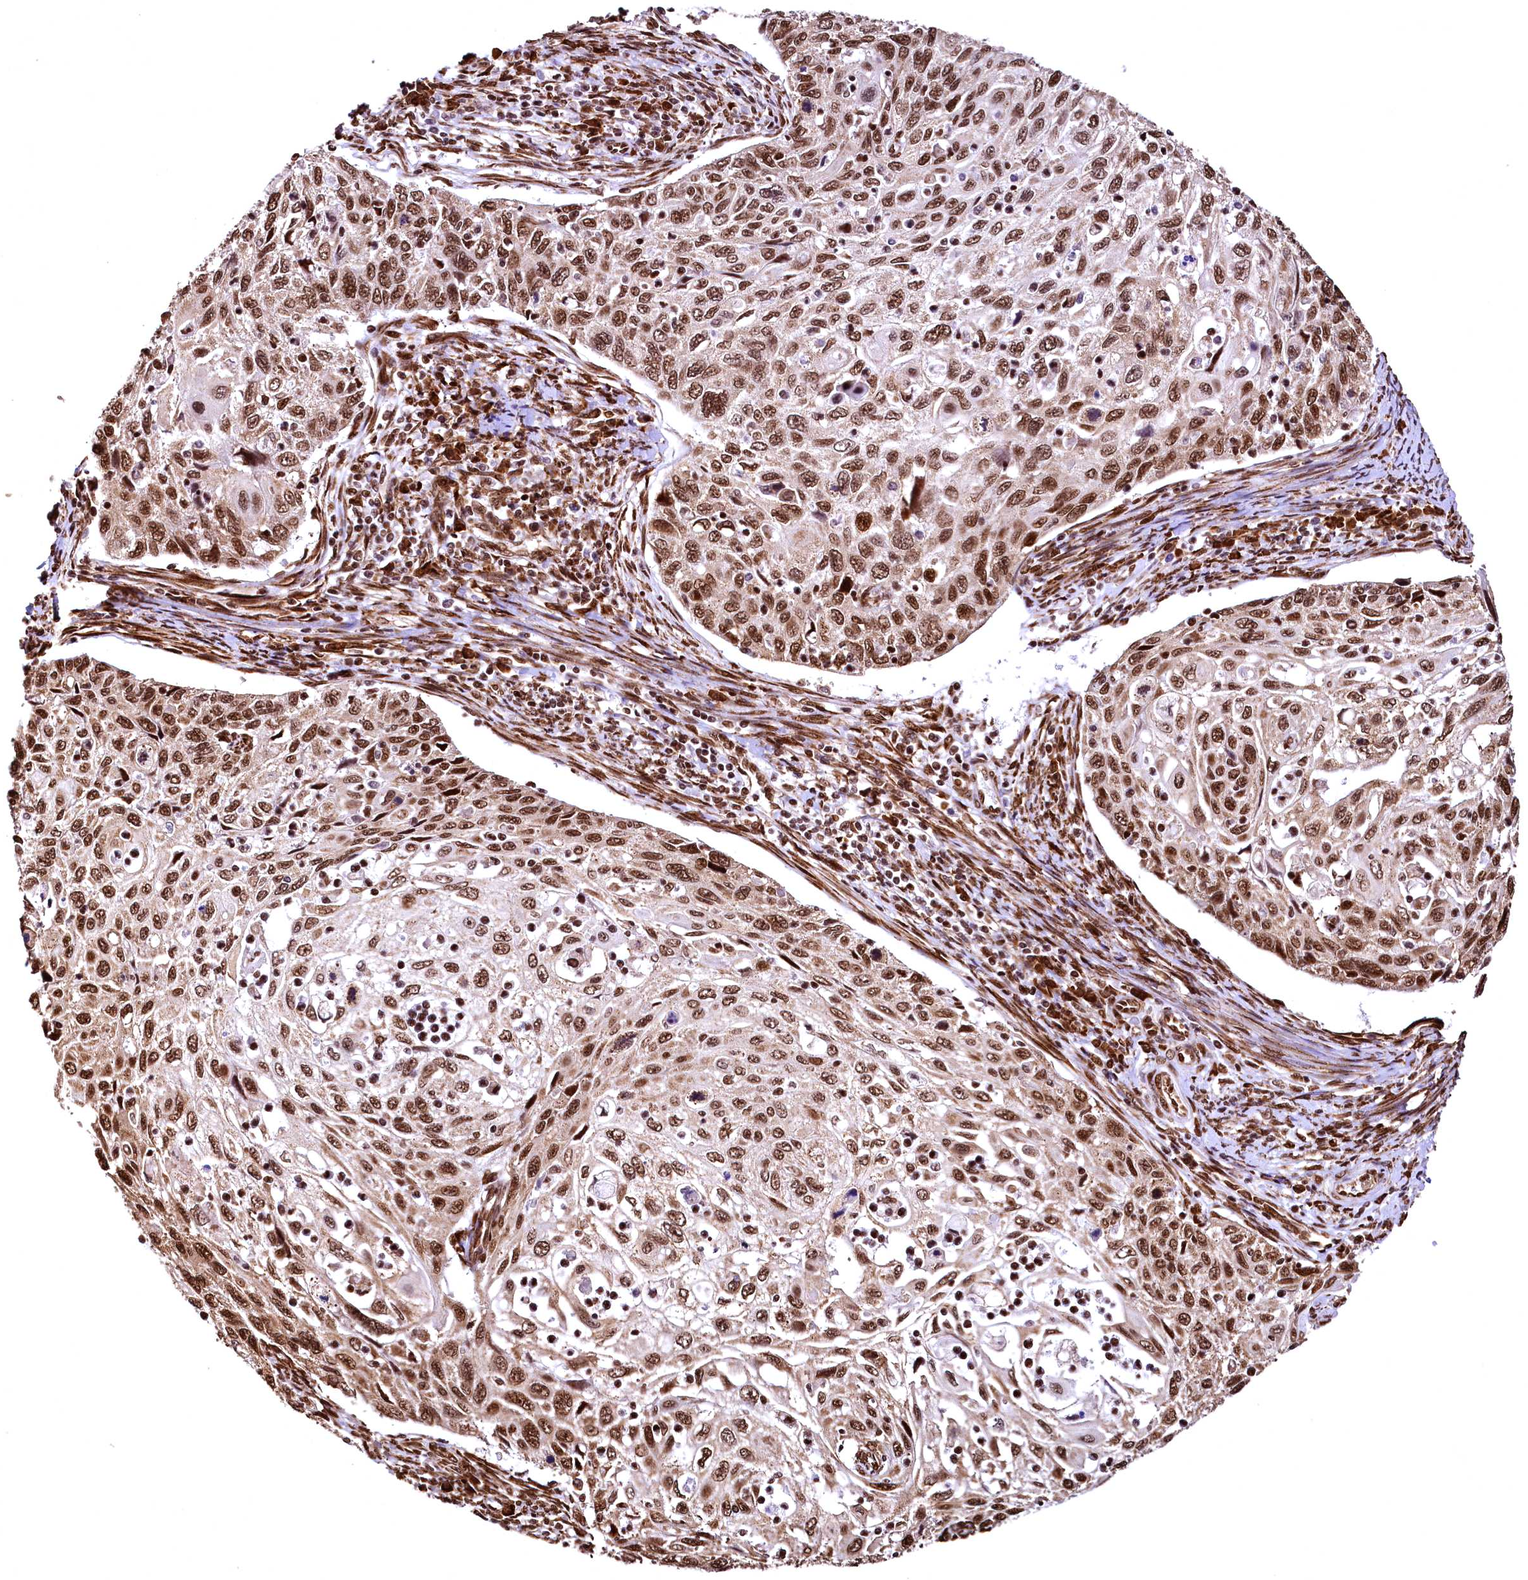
{"staining": {"intensity": "strong", "quantity": ">75%", "location": "nuclear"}, "tissue": "cervical cancer", "cell_type": "Tumor cells", "image_type": "cancer", "snomed": [{"axis": "morphology", "description": "Squamous cell carcinoma, NOS"}, {"axis": "topography", "description": "Cervix"}], "caption": "Strong nuclear expression for a protein is appreciated in about >75% of tumor cells of cervical cancer (squamous cell carcinoma) using immunohistochemistry.", "gene": "PDS5B", "patient": {"sex": "female", "age": 70}}